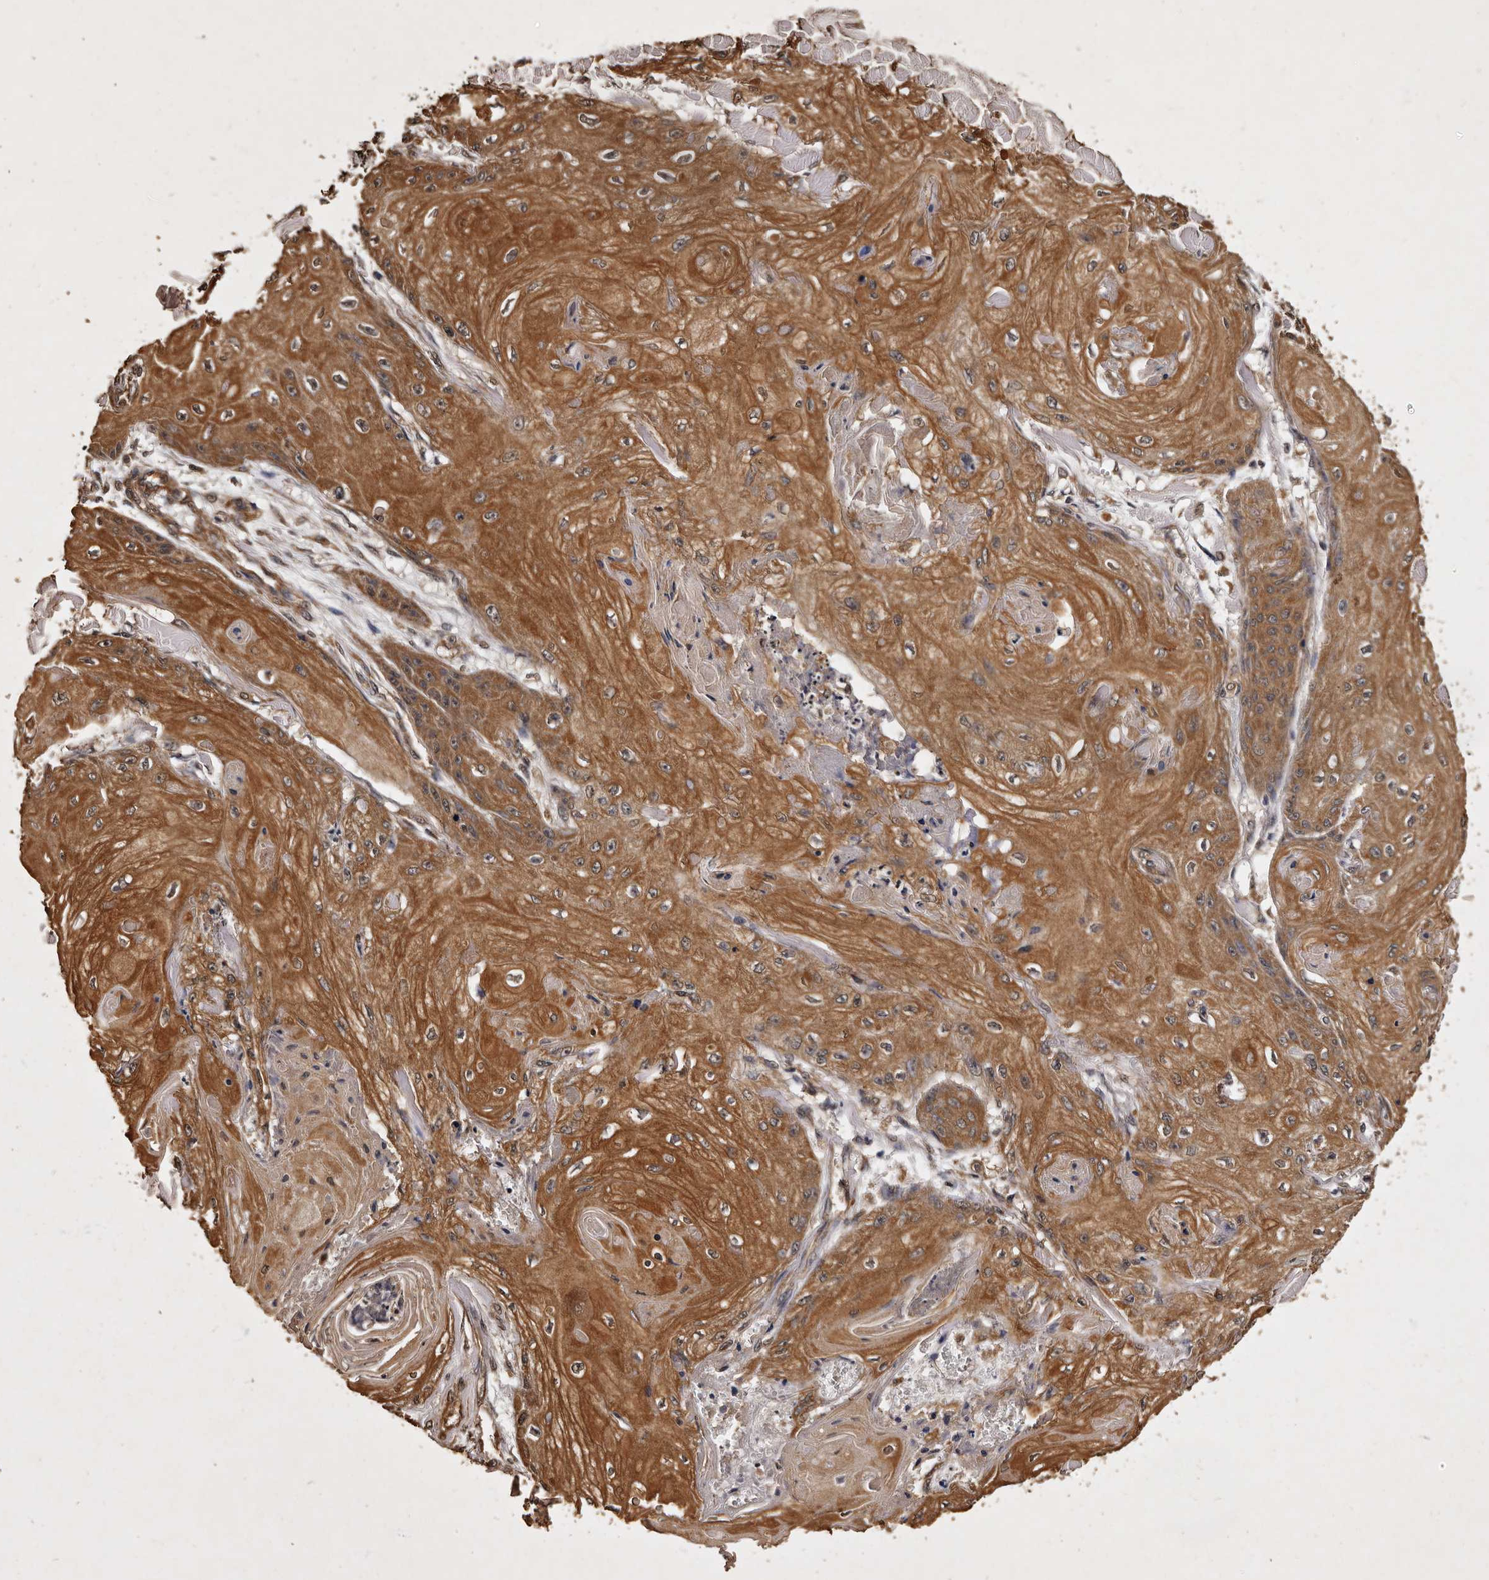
{"staining": {"intensity": "moderate", "quantity": ">75%", "location": "cytoplasmic/membranous"}, "tissue": "skin cancer", "cell_type": "Tumor cells", "image_type": "cancer", "snomed": [{"axis": "morphology", "description": "Squamous cell carcinoma, NOS"}, {"axis": "topography", "description": "Skin"}], "caption": "IHC of skin cancer (squamous cell carcinoma) shows medium levels of moderate cytoplasmic/membranous expression in approximately >75% of tumor cells.", "gene": "PARS2", "patient": {"sex": "male", "age": 74}}